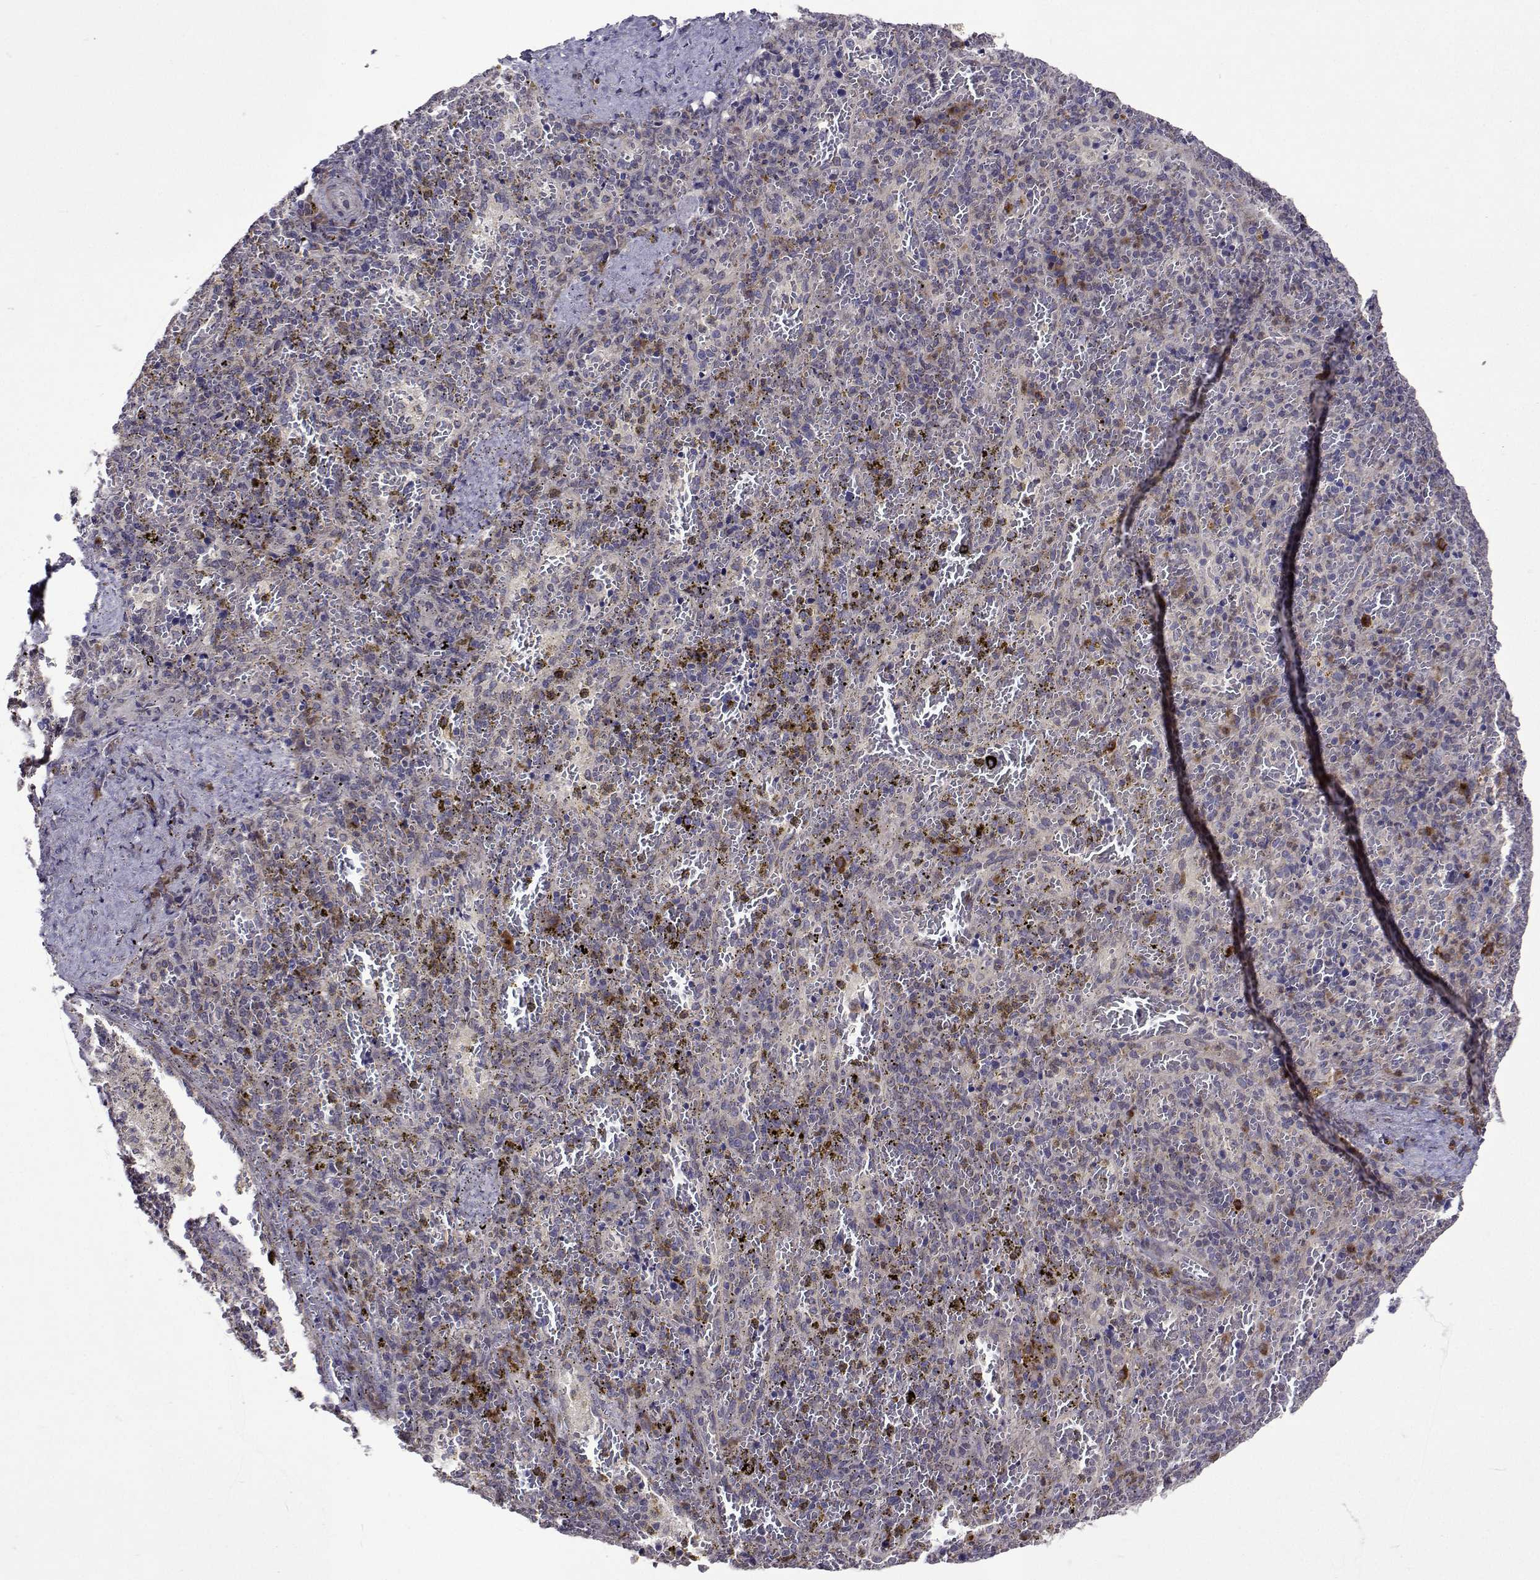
{"staining": {"intensity": "moderate", "quantity": "<25%", "location": "cytoplasmic/membranous"}, "tissue": "spleen", "cell_type": "Cells in red pulp", "image_type": "normal", "snomed": [{"axis": "morphology", "description": "Normal tissue, NOS"}, {"axis": "topography", "description": "Spleen"}], "caption": "This image displays immunohistochemistry (IHC) staining of benign human spleen, with low moderate cytoplasmic/membranous positivity in about <25% of cells in red pulp.", "gene": "TARBP2", "patient": {"sex": "female", "age": 50}}